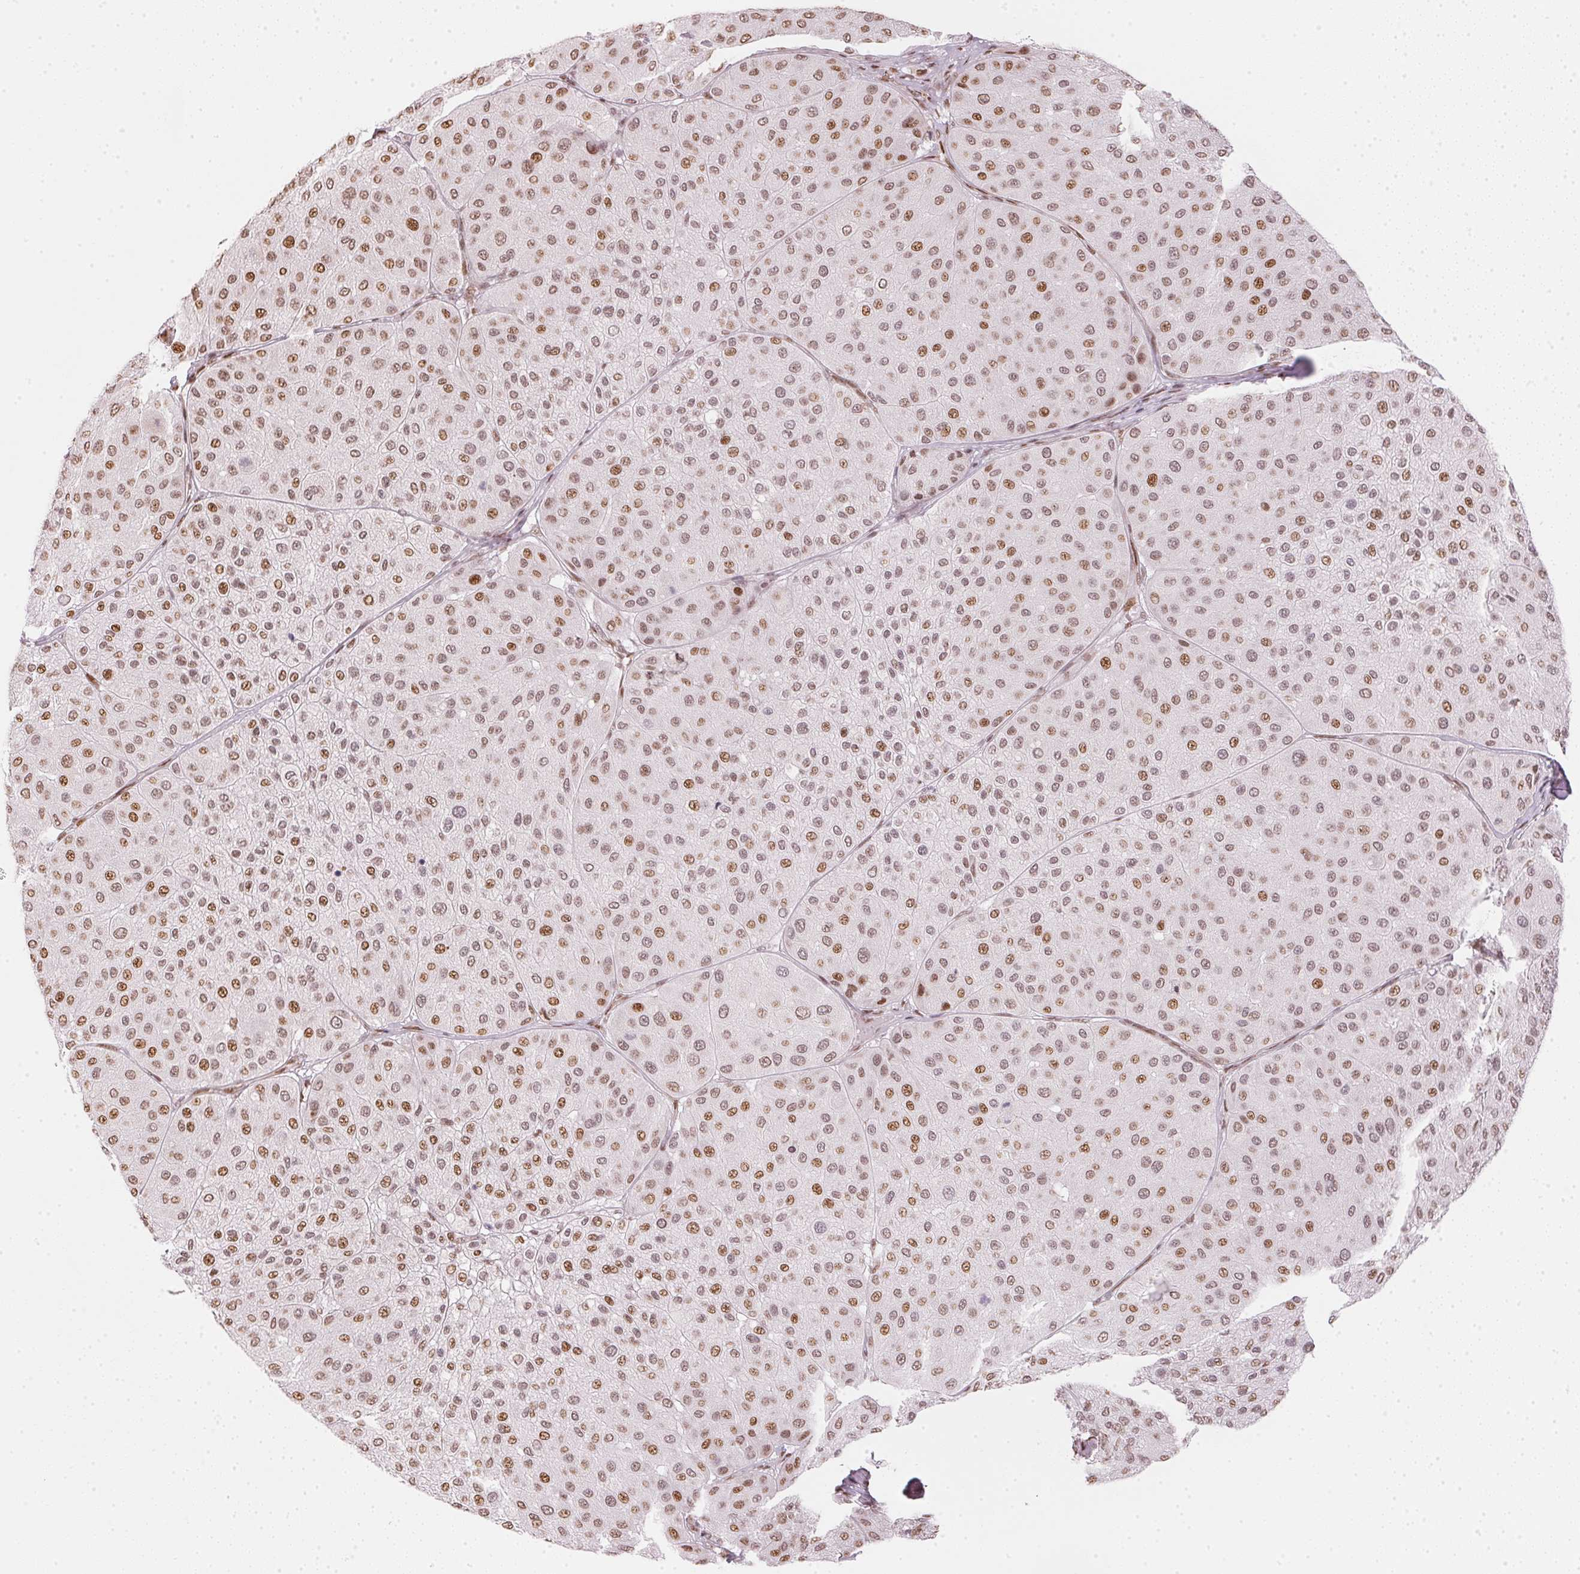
{"staining": {"intensity": "moderate", "quantity": ">75%", "location": "nuclear"}, "tissue": "melanoma", "cell_type": "Tumor cells", "image_type": "cancer", "snomed": [{"axis": "morphology", "description": "Malignant melanoma, Metastatic site"}, {"axis": "topography", "description": "Smooth muscle"}], "caption": "IHC (DAB) staining of human malignant melanoma (metastatic site) reveals moderate nuclear protein expression in about >75% of tumor cells.", "gene": "KAT6A", "patient": {"sex": "male", "age": 41}}